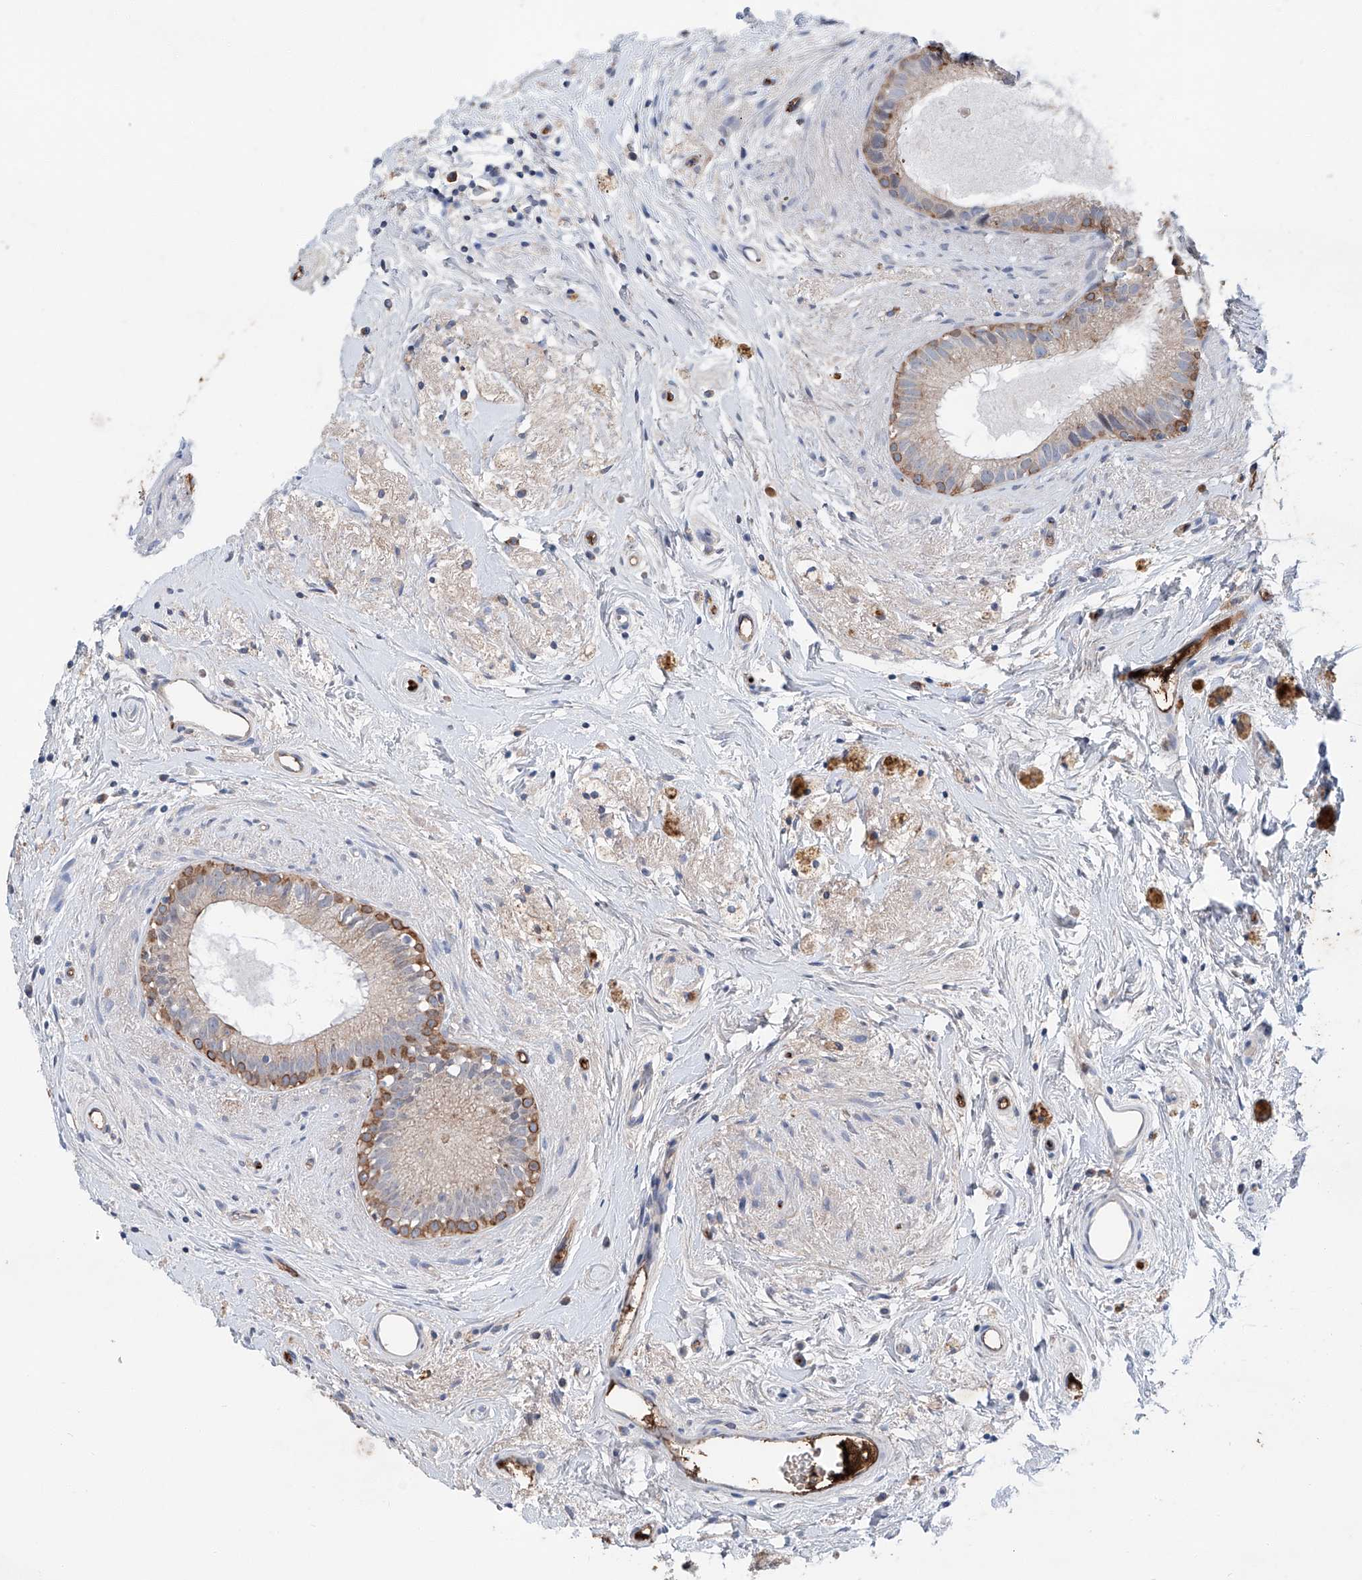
{"staining": {"intensity": "moderate", "quantity": "<25%", "location": "cytoplasmic/membranous"}, "tissue": "epididymis", "cell_type": "Glandular cells", "image_type": "normal", "snomed": [{"axis": "morphology", "description": "Normal tissue, NOS"}, {"axis": "topography", "description": "Epididymis"}], "caption": "Immunohistochemistry (IHC) image of benign epididymis stained for a protein (brown), which displays low levels of moderate cytoplasmic/membranous staining in about <25% of glandular cells.", "gene": "SIX4", "patient": {"sex": "male", "age": 80}}